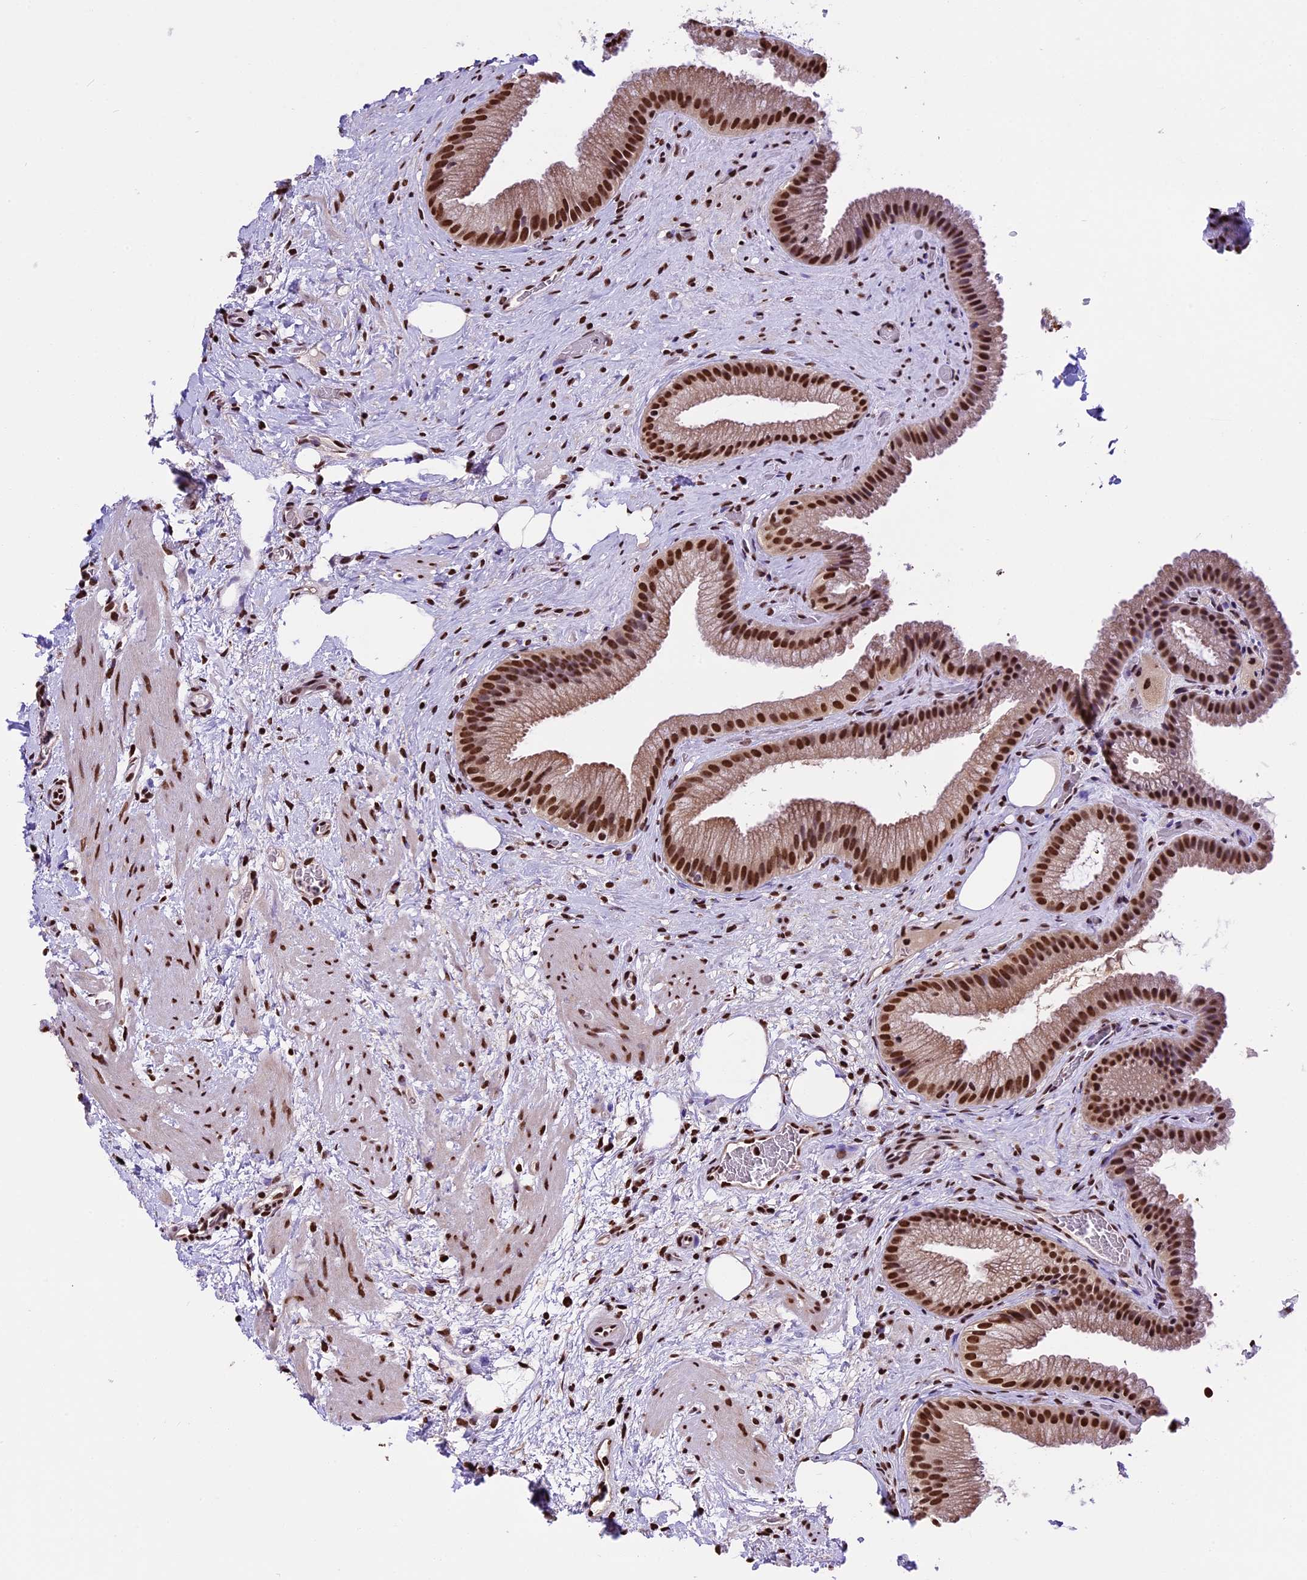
{"staining": {"intensity": "strong", "quantity": ">75%", "location": "nuclear"}, "tissue": "gallbladder", "cell_type": "Glandular cells", "image_type": "normal", "snomed": [{"axis": "morphology", "description": "Normal tissue, NOS"}, {"axis": "morphology", "description": "Inflammation, NOS"}, {"axis": "topography", "description": "Gallbladder"}], "caption": "A high amount of strong nuclear positivity is identified in approximately >75% of glandular cells in normal gallbladder. The staining was performed using DAB, with brown indicating positive protein expression. Nuclei are stained blue with hematoxylin.", "gene": "POLR3E", "patient": {"sex": "male", "age": 51}}